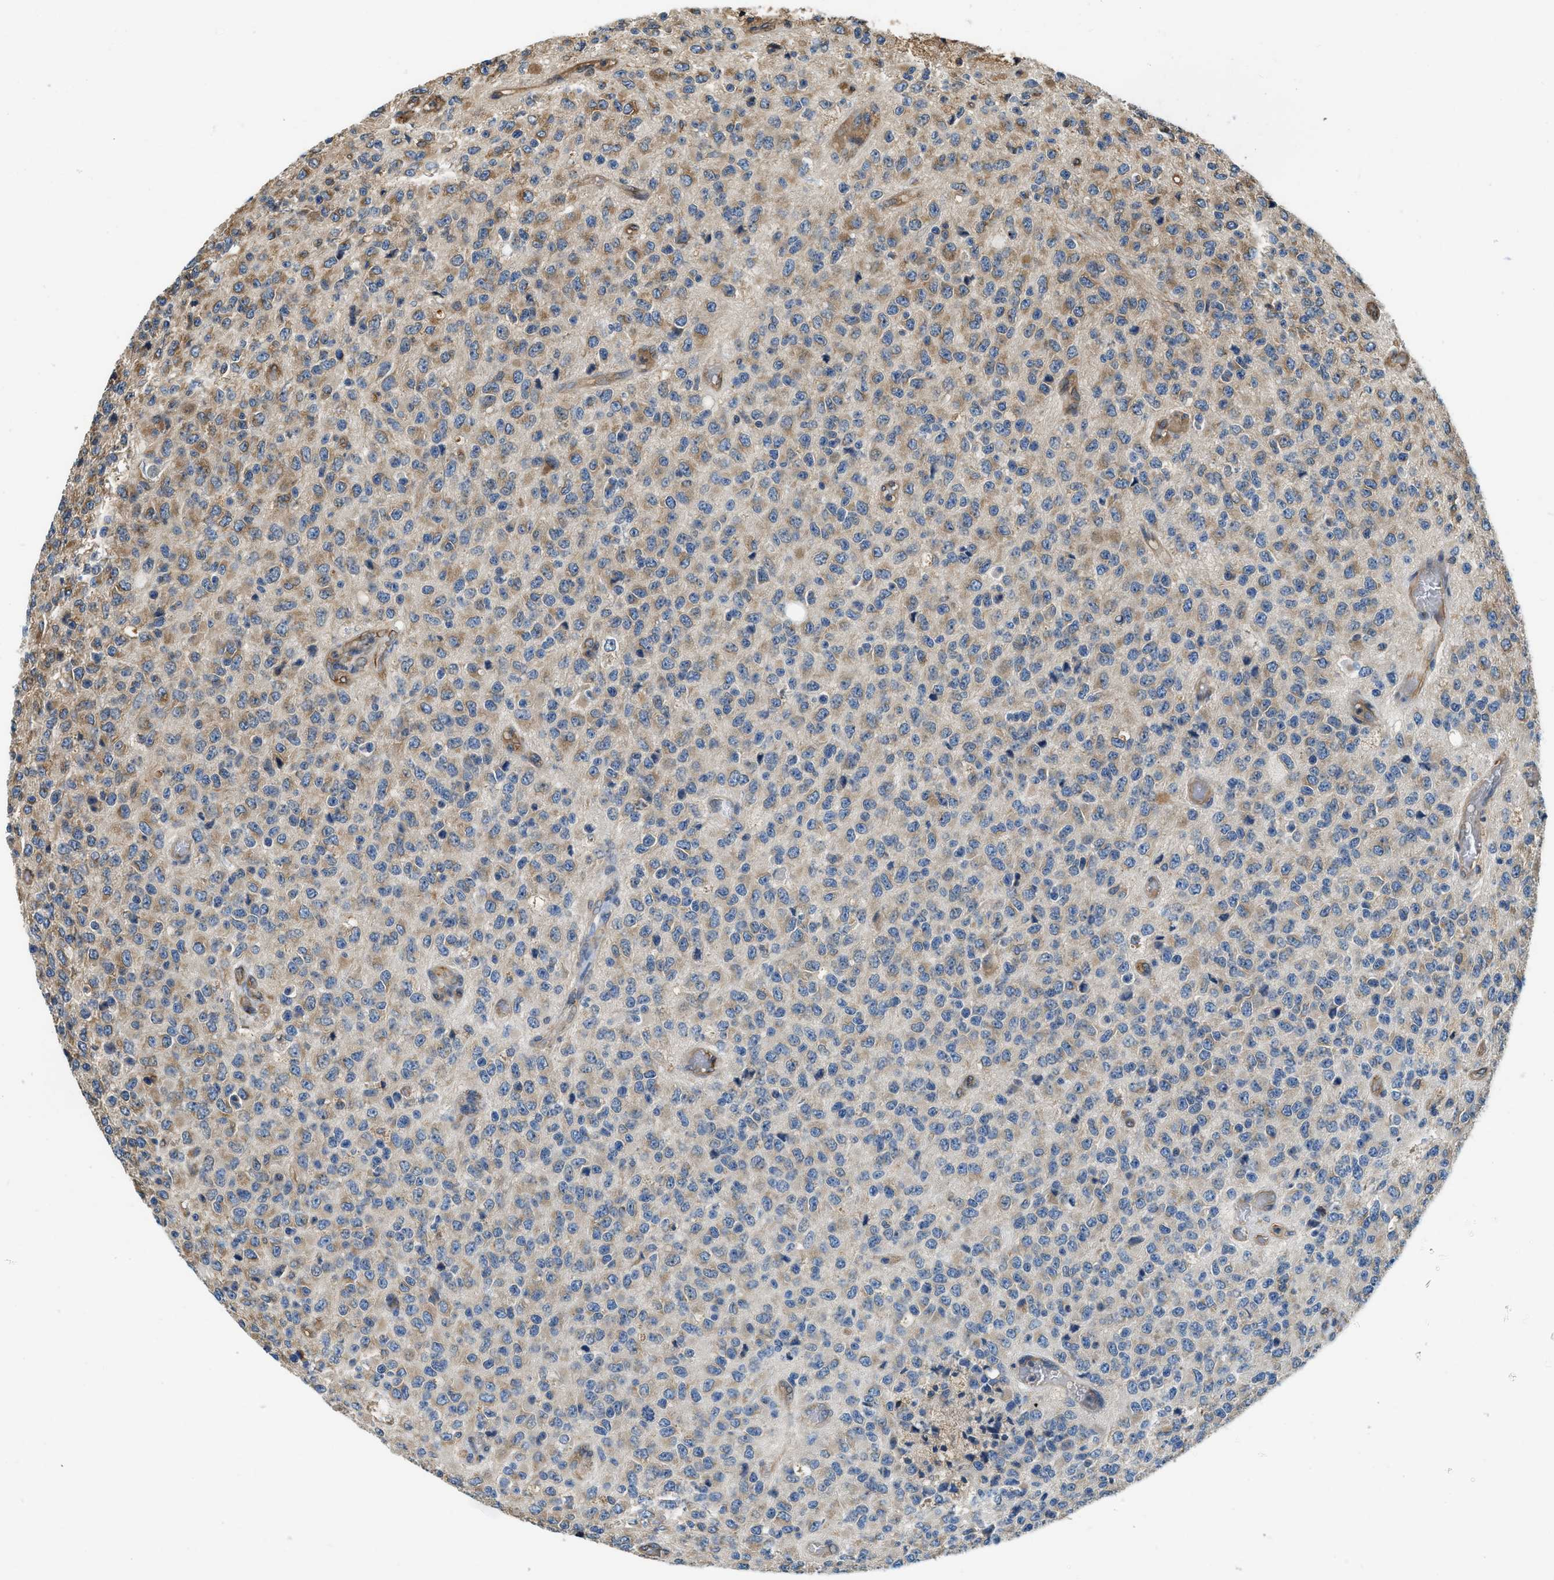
{"staining": {"intensity": "moderate", "quantity": "<25%", "location": "cytoplasmic/membranous"}, "tissue": "glioma", "cell_type": "Tumor cells", "image_type": "cancer", "snomed": [{"axis": "morphology", "description": "Glioma, malignant, High grade"}, {"axis": "topography", "description": "pancreas cauda"}], "caption": "A photomicrograph showing moderate cytoplasmic/membranous positivity in approximately <25% of tumor cells in high-grade glioma (malignant), as visualized by brown immunohistochemical staining.", "gene": "BCAP31", "patient": {"sex": "male", "age": 60}}